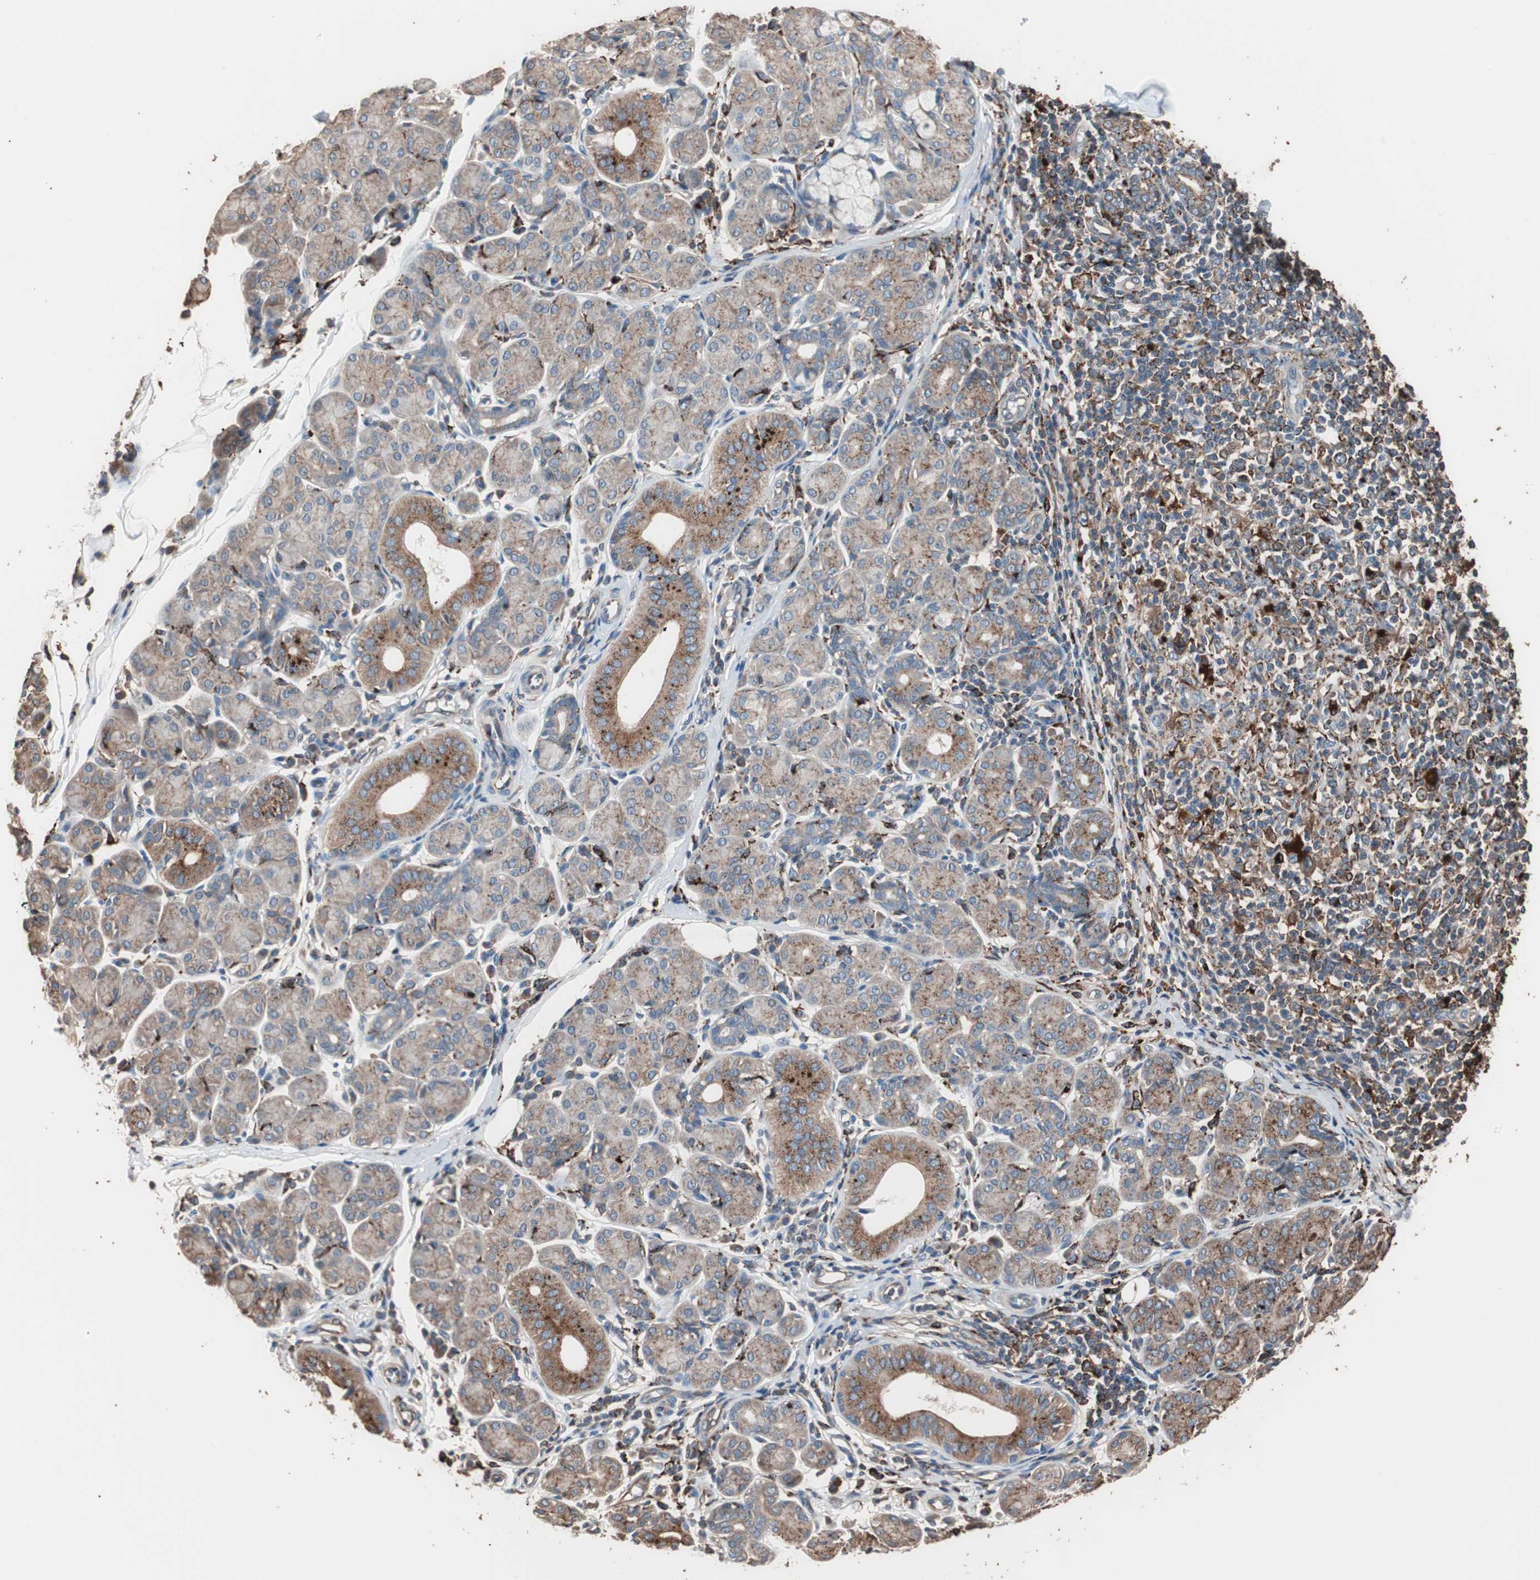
{"staining": {"intensity": "moderate", "quantity": "25%-75%", "location": "cytoplasmic/membranous"}, "tissue": "salivary gland", "cell_type": "Glandular cells", "image_type": "normal", "snomed": [{"axis": "morphology", "description": "Normal tissue, NOS"}, {"axis": "morphology", "description": "Inflammation, NOS"}, {"axis": "topography", "description": "Lymph node"}, {"axis": "topography", "description": "Salivary gland"}], "caption": "Brown immunohistochemical staining in benign human salivary gland demonstrates moderate cytoplasmic/membranous expression in about 25%-75% of glandular cells.", "gene": "CCT3", "patient": {"sex": "male", "age": 3}}